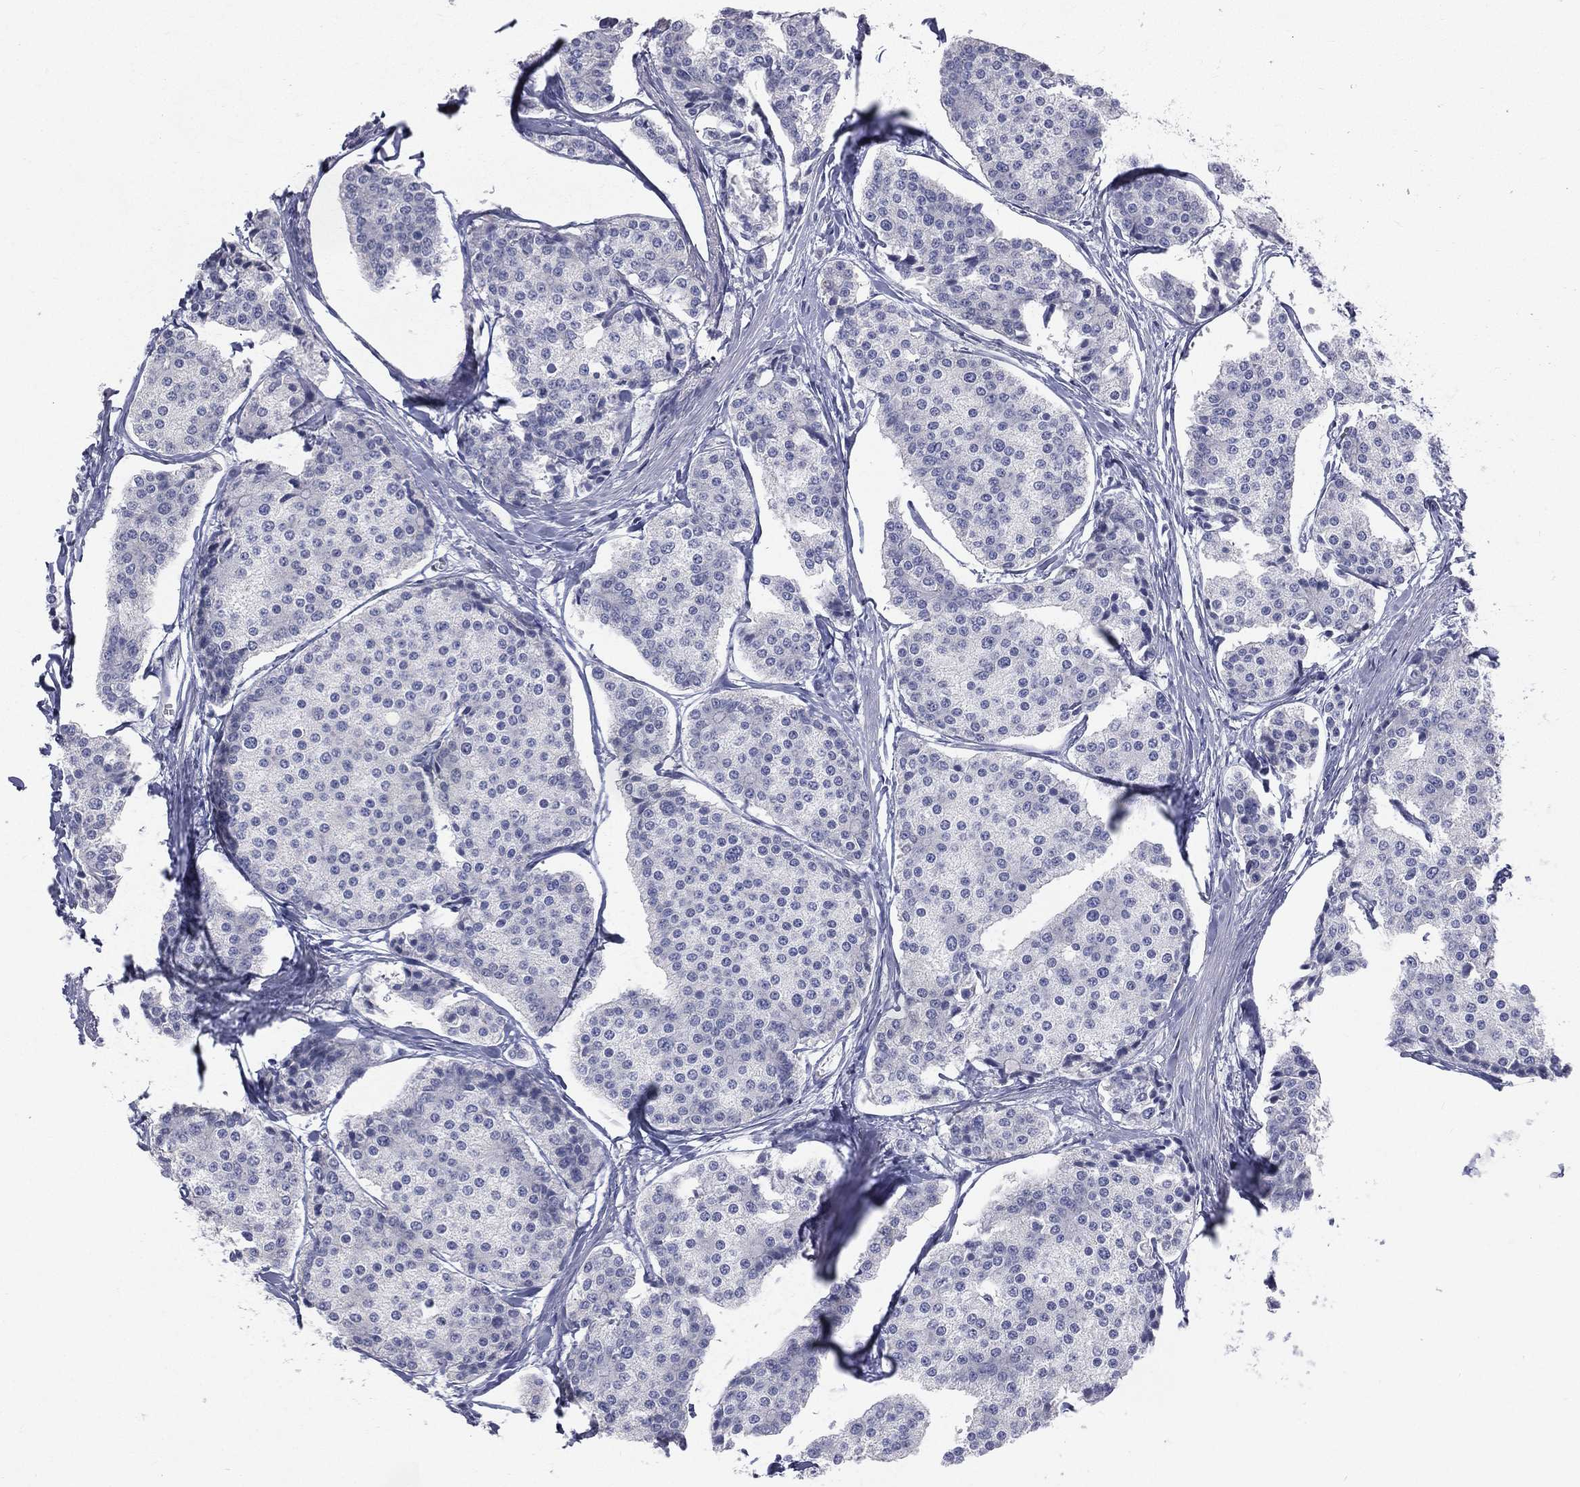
{"staining": {"intensity": "negative", "quantity": "none", "location": "none"}, "tissue": "carcinoid", "cell_type": "Tumor cells", "image_type": "cancer", "snomed": [{"axis": "morphology", "description": "Carcinoid, malignant, NOS"}, {"axis": "topography", "description": "Small intestine"}], "caption": "DAB (3,3'-diaminobenzidine) immunohistochemical staining of carcinoid exhibits no significant staining in tumor cells.", "gene": "STK31", "patient": {"sex": "female", "age": 65}}